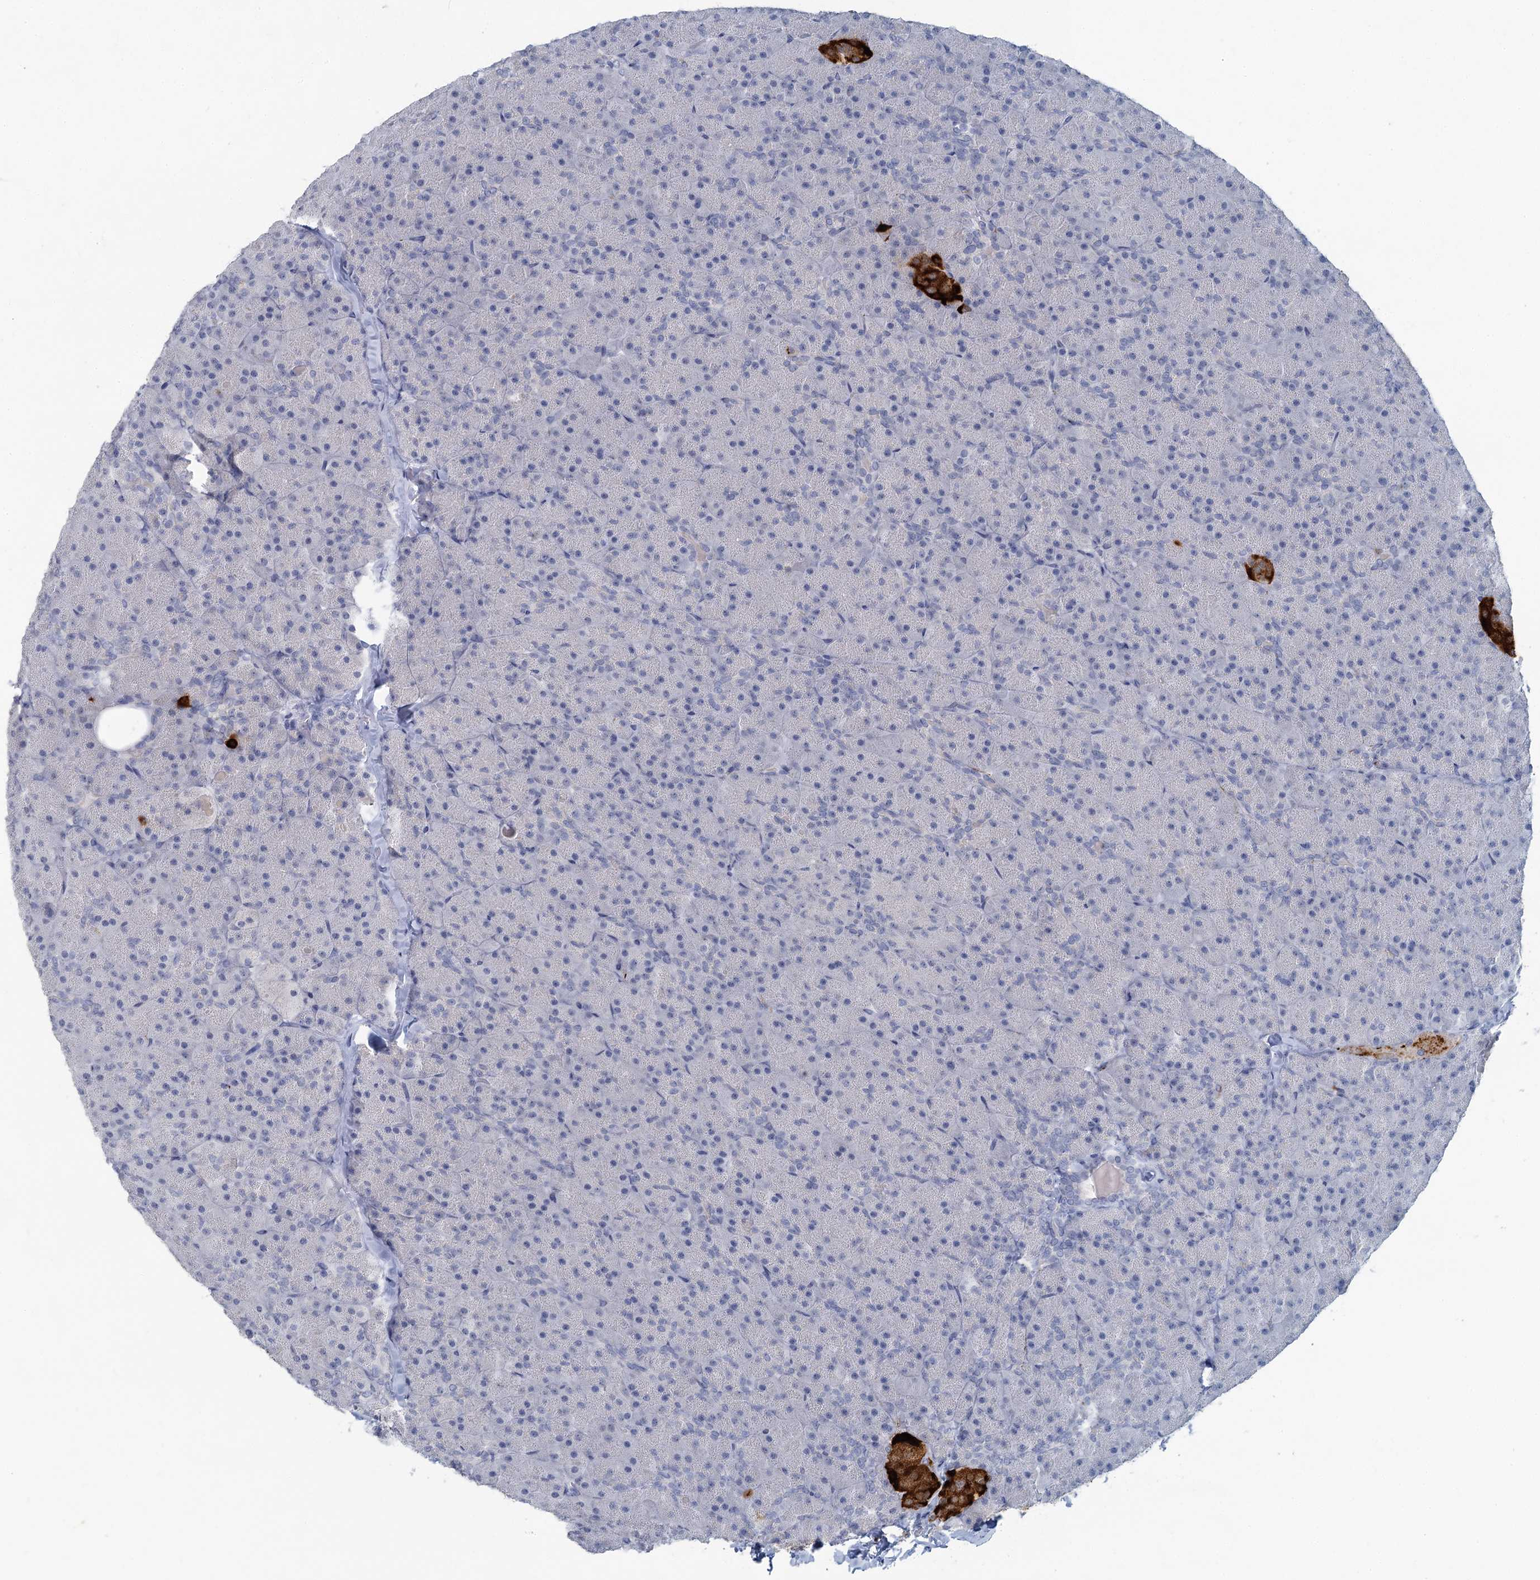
{"staining": {"intensity": "negative", "quantity": "none", "location": "none"}, "tissue": "pancreas", "cell_type": "Exocrine glandular cells", "image_type": "normal", "snomed": [{"axis": "morphology", "description": "Normal tissue, NOS"}, {"axis": "topography", "description": "Pancreas"}], "caption": "This histopathology image is of benign pancreas stained with IHC to label a protein in brown with the nuclei are counter-stained blue. There is no expression in exocrine glandular cells. (Stains: DAB (3,3'-diaminobenzidine) immunohistochemistry with hematoxylin counter stain, Microscopy: brightfield microscopy at high magnification).", "gene": "CHGA", "patient": {"sex": "male", "age": 36}}